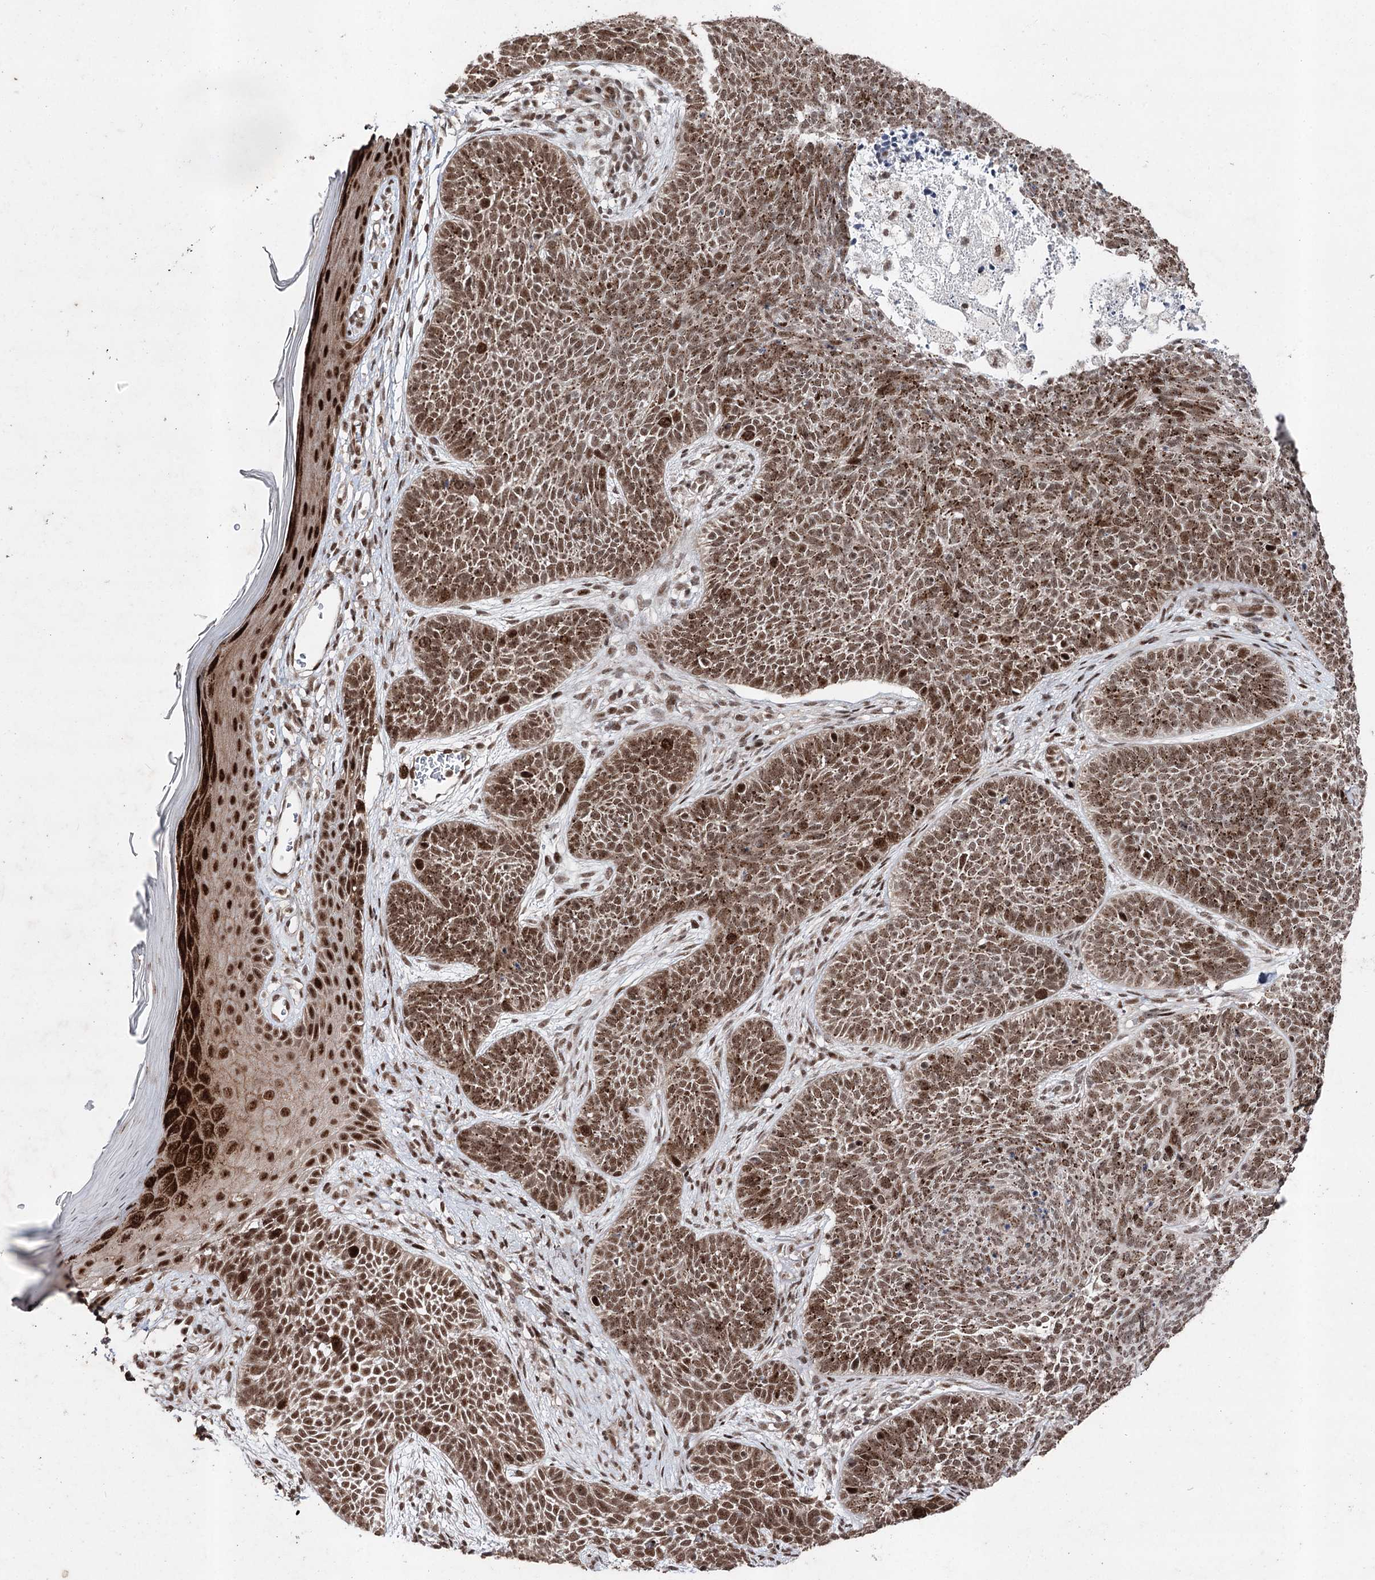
{"staining": {"intensity": "strong", "quantity": ">75%", "location": "nuclear"}, "tissue": "skin cancer", "cell_type": "Tumor cells", "image_type": "cancer", "snomed": [{"axis": "morphology", "description": "Basal cell carcinoma"}, {"axis": "topography", "description": "Skin"}], "caption": "Immunohistochemical staining of human skin cancer (basal cell carcinoma) exhibits strong nuclear protein staining in about >75% of tumor cells.", "gene": "PDCD4", "patient": {"sex": "male", "age": 85}}